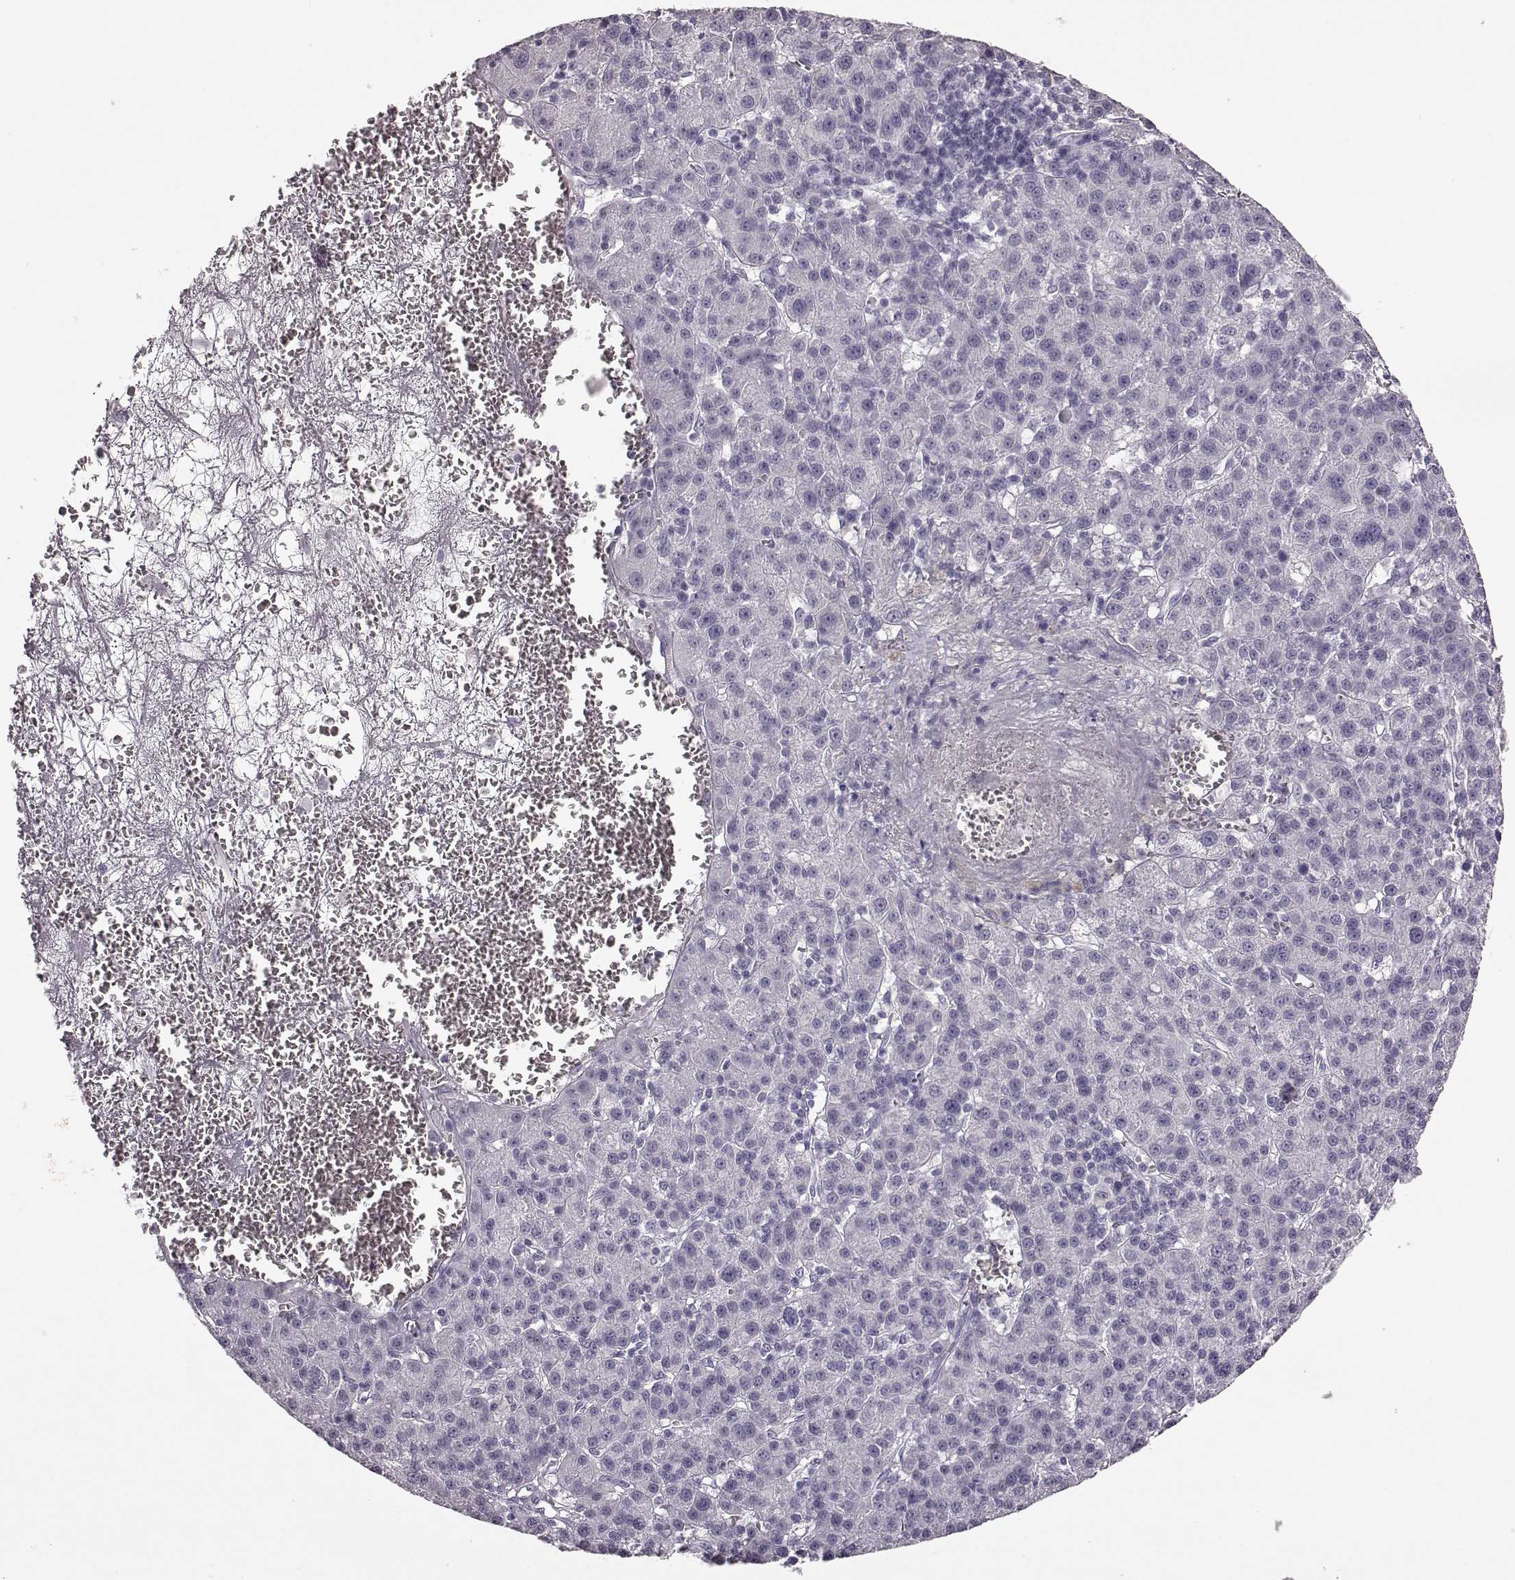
{"staining": {"intensity": "negative", "quantity": "none", "location": "none"}, "tissue": "liver cancer", "cell_type": "Tumor cells", "image_type": "cancer", "snomed": [{"axis": "morphology", "description": "Carcinoma, Hepatocellular, NOS"}, {"axis": "topography", "description": "Liver"}], "caption": "This is an immunohistochemistry (IHC) histopathology image of liver cancer. There is no expression in tumor cells.", "gene": "AIPL1", "patient": {"sex": "female", "age": 60}}